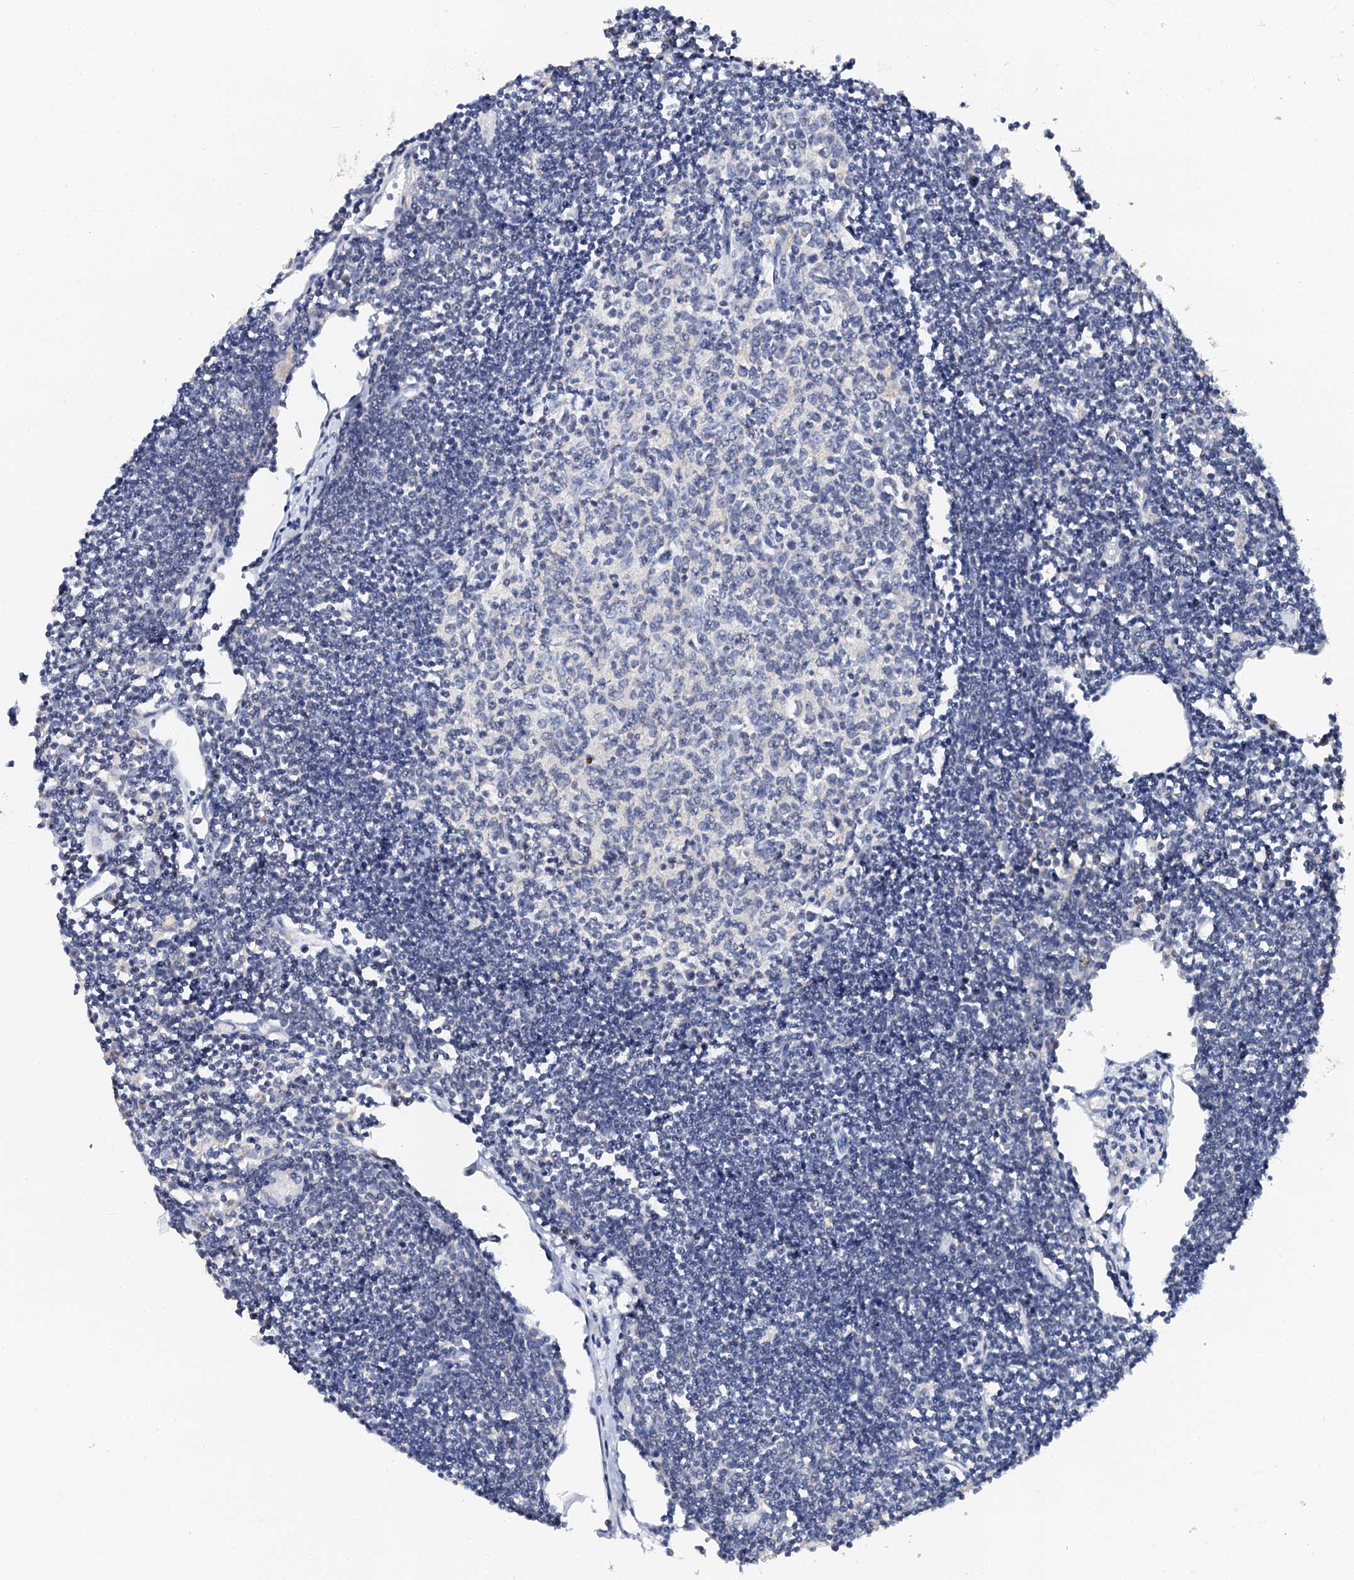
{"staining": {"intensity": "negative", "quantity": "none", "location": "none"}, "tissue": "lymph node", "cell_type": "Germinal center cells", "image_type": "normal", "snomed": [{"axis": "morphology", "description": "Normal tissue, NOS"}, {"axis": "topography", "description": "Lymph node"}], "caption": "IHC image of normal lymph node: lymph node stained with DAB (3,3'-diaminobenzidine) reveals no significant protein staining in germinal center cells.", "gene": "NALF1", "patient": {"sex": "female", "age": 11}}